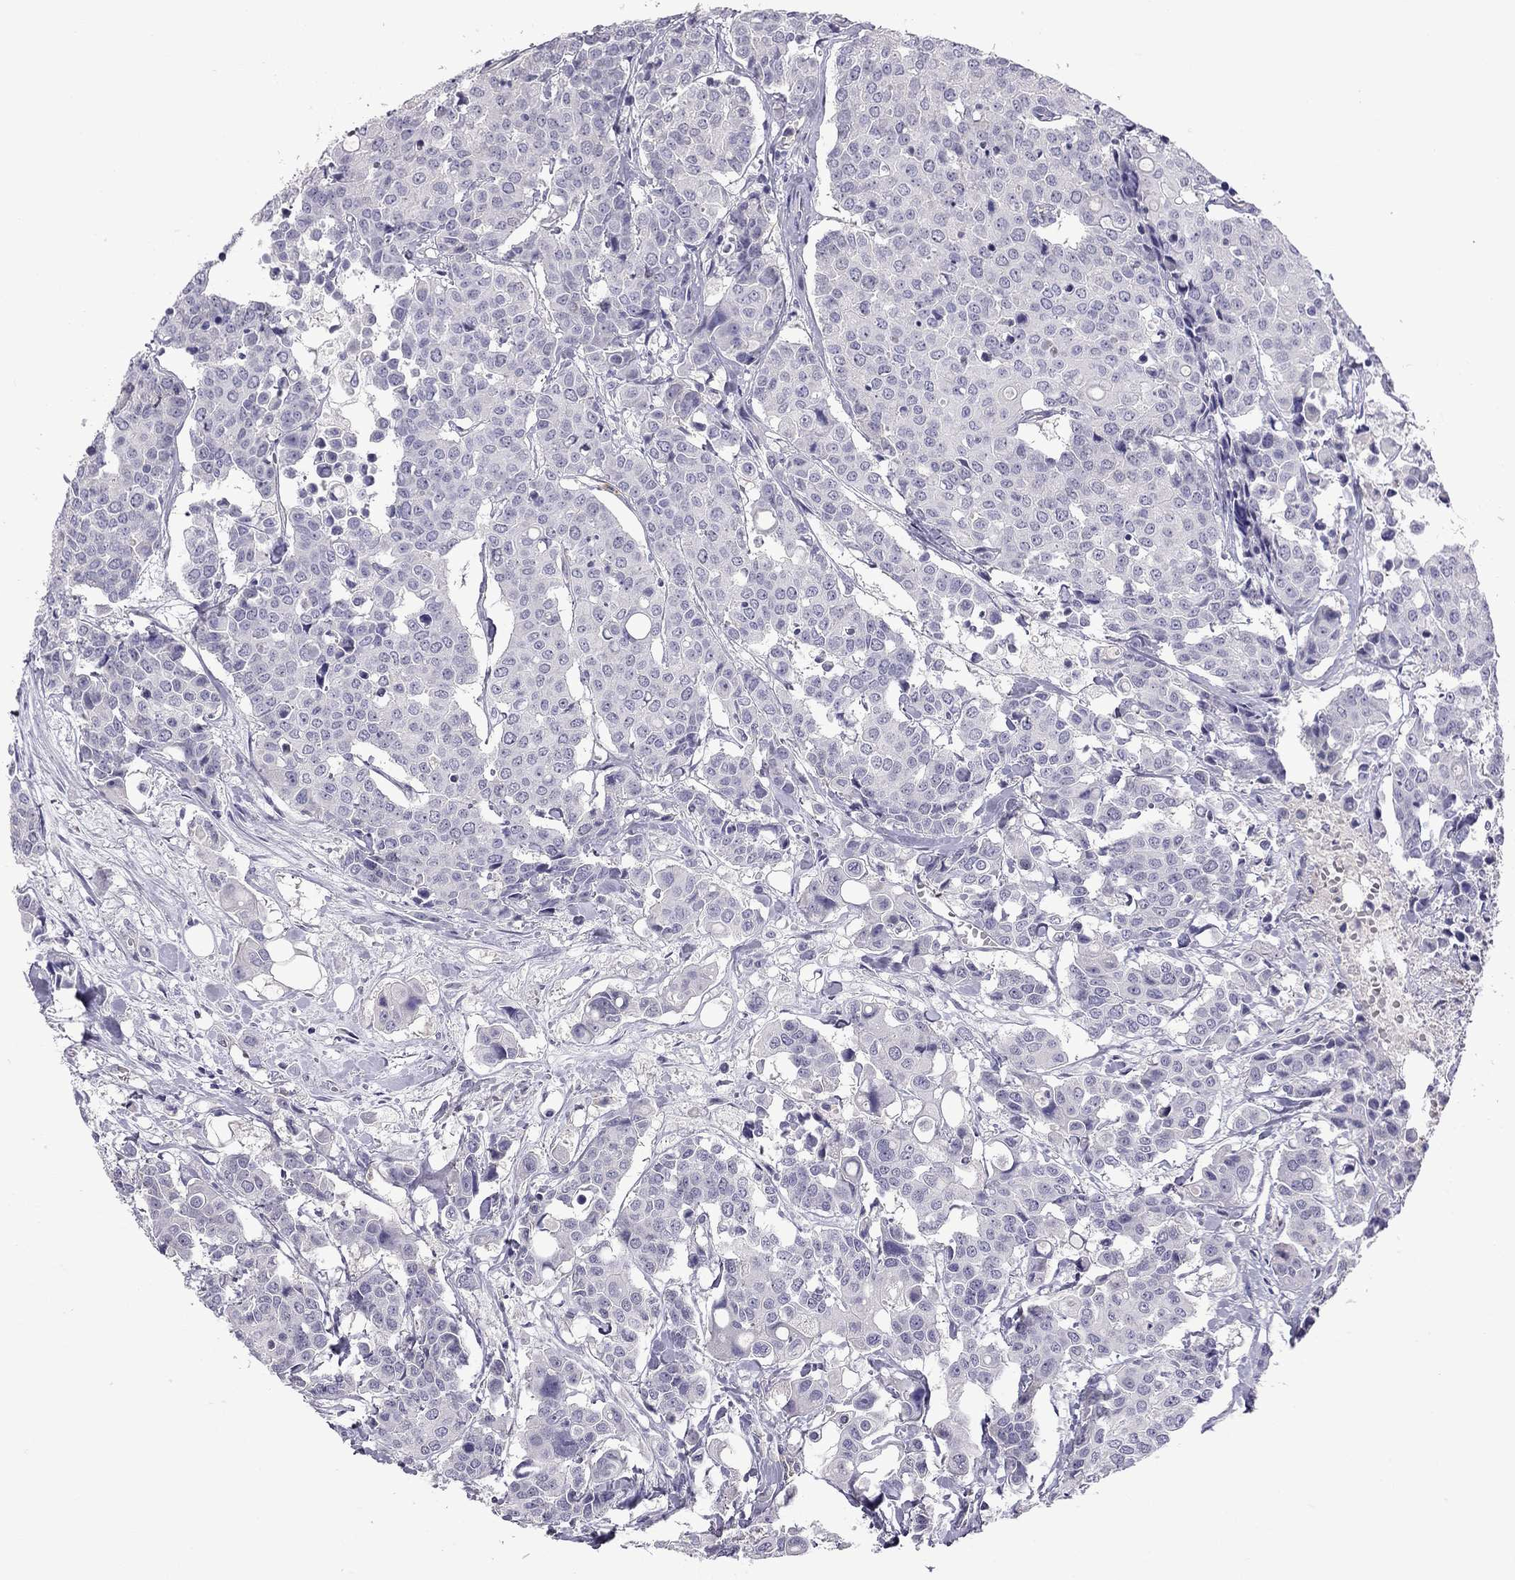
{"staining": {"intensity": "negative", "quantity": "none", "location": "none"}, "tissue": "carcinoid", "cell_type": "Tumor cells", "image_type": "cancer", "snomed": [{"axis": "morphology", "description": "Carcinoid, malignant, NOS"}, {"axis": "topography", "description": "Colon"}], "caption": "Human malignant carcinoid stained for a protein using IHC demonstrates no expression in tumor cells.", "gene": "STOML3", "patient": {"sex": "male", "age": 81}}